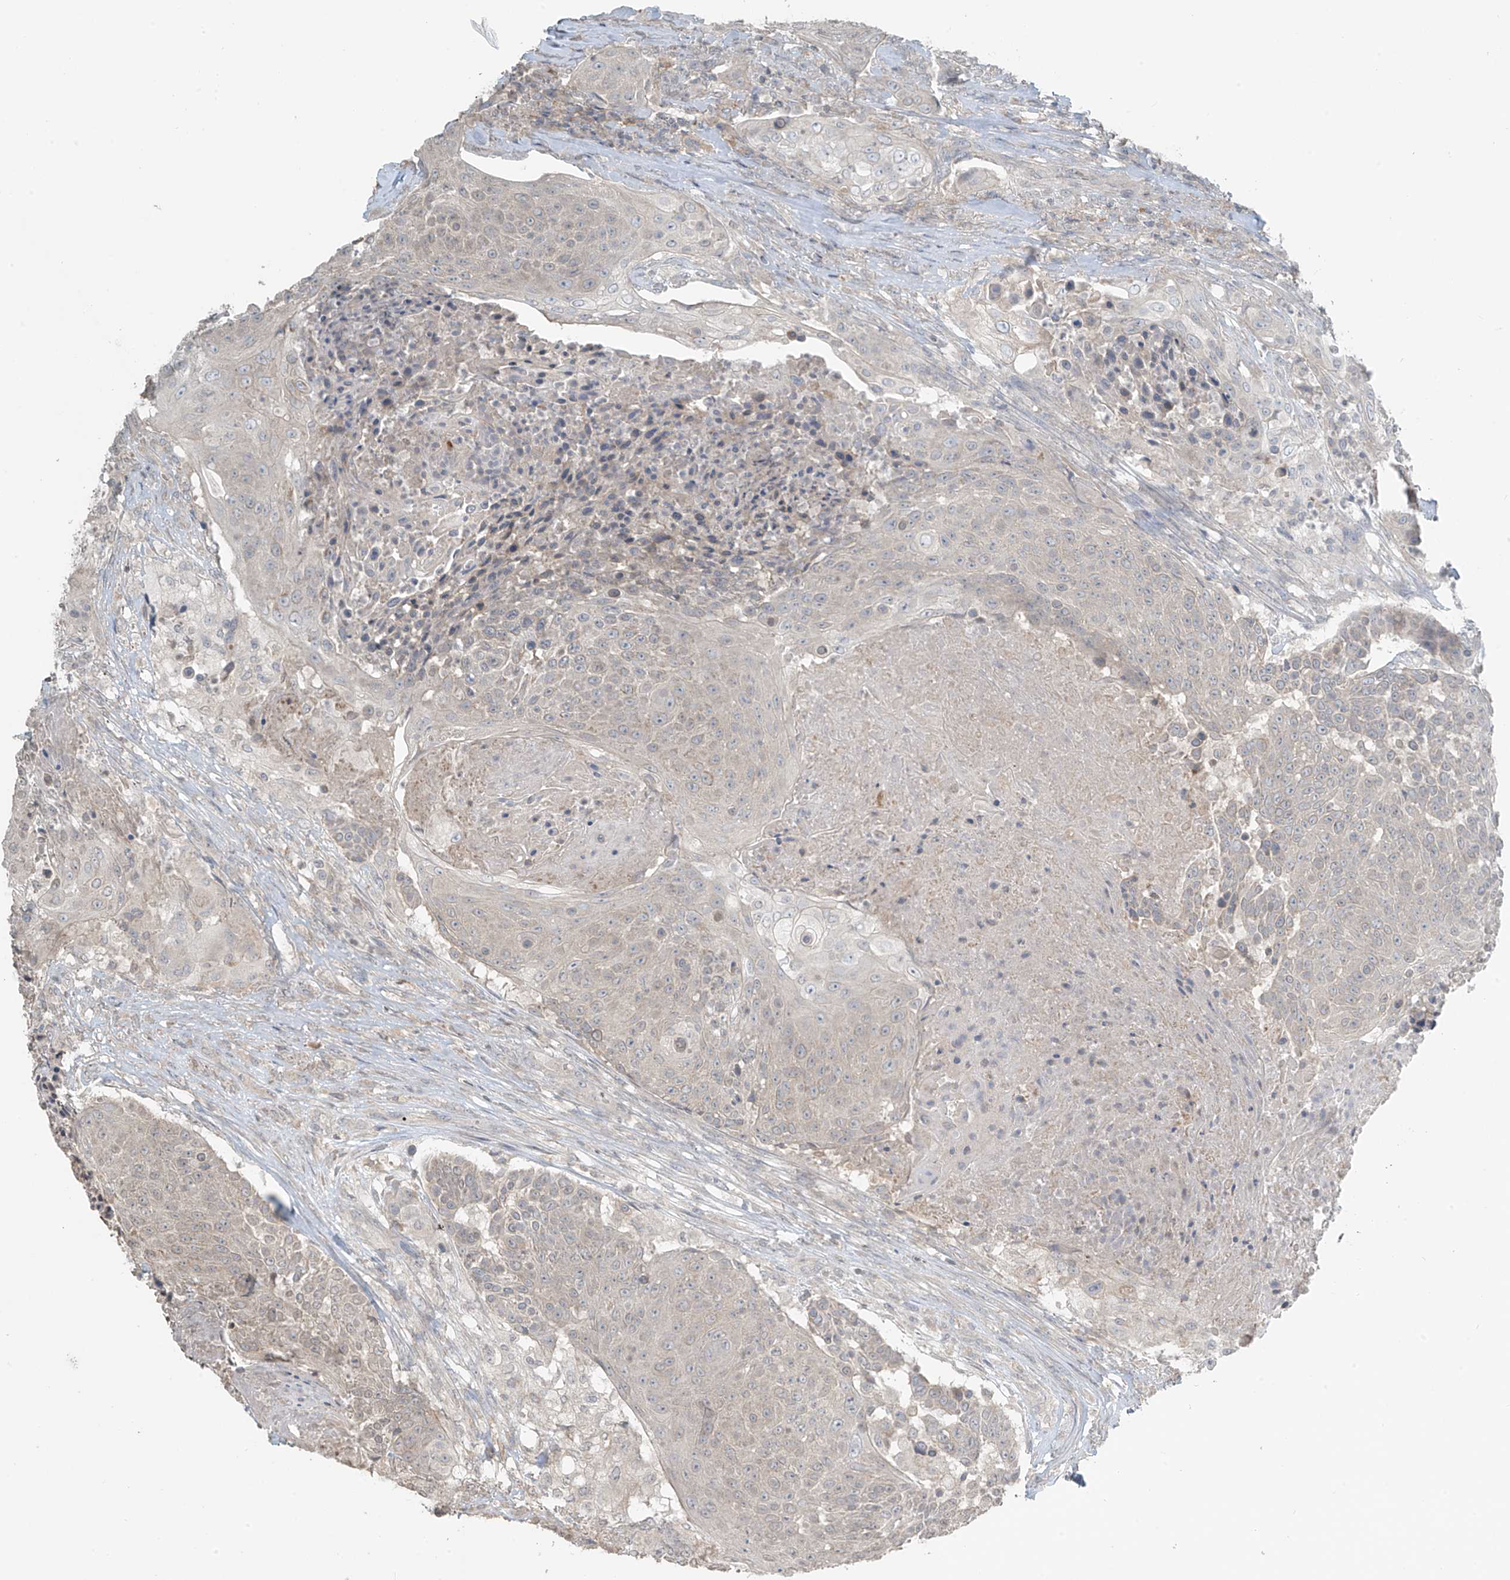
{"staining": {"intensity": "weak", "quantity": "<25%", "location": "cytoplasmic/membranous"}, "tissue": "urothelial cancer", "cell_type": "Tumor cells", "image_type": "cancer", "snomed": [{"axis": "morphology", "description": "Urothelial carcinoma, High grade"}, {"axis": "topography", "description": "Urinary bladder"}], "caption": "Human urothelial cancer stained for a protein using immunohistochemistry (IHC) exhibits no staining in tumor cells.", "gene": "HOXA11", "patient": {"sex": "female", "age": 63}}